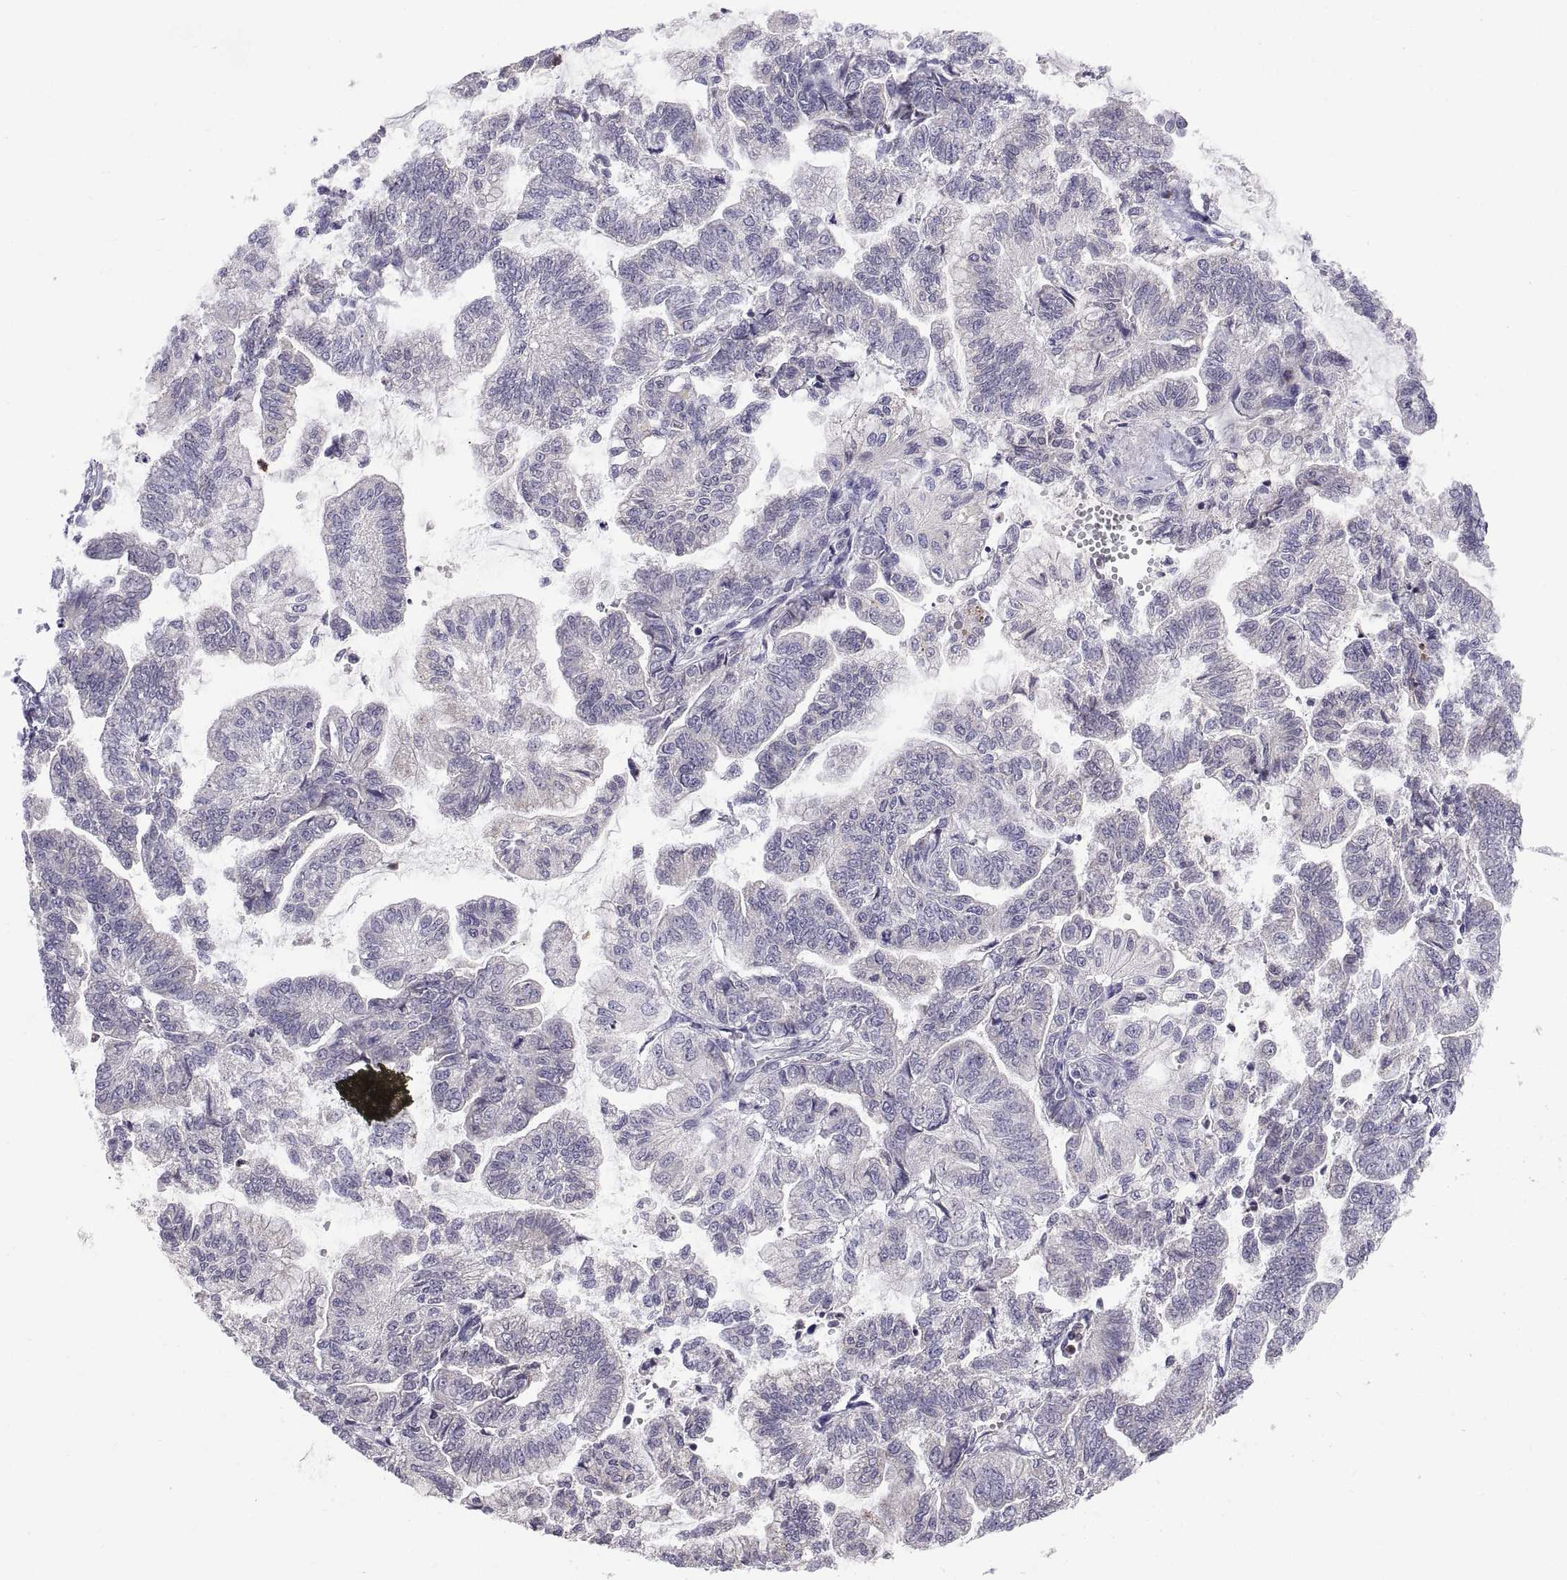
{"staining": {"intensity": "negative", "quantity": "none", "location": "none"}, "tissue": "stomach cancer", "cell_type": "Tumor cells", "image_type": "cancer", "snomed": [{"axis": "morphology", "description": "Adenocarcinoma, NOS"}, {"axis": "topography", "description": "Stomach"}], "caption": "Tumor cells are negative for protein expression in human stomach cancer (adenocarcinoma). (Brightfield microscopy of DAB (3,3'-diaminobenzidine) immunohistochemistry (IHC) at high magnification).", "gene": "PKP1", "patient": {"sex": "male", "age": 83}}